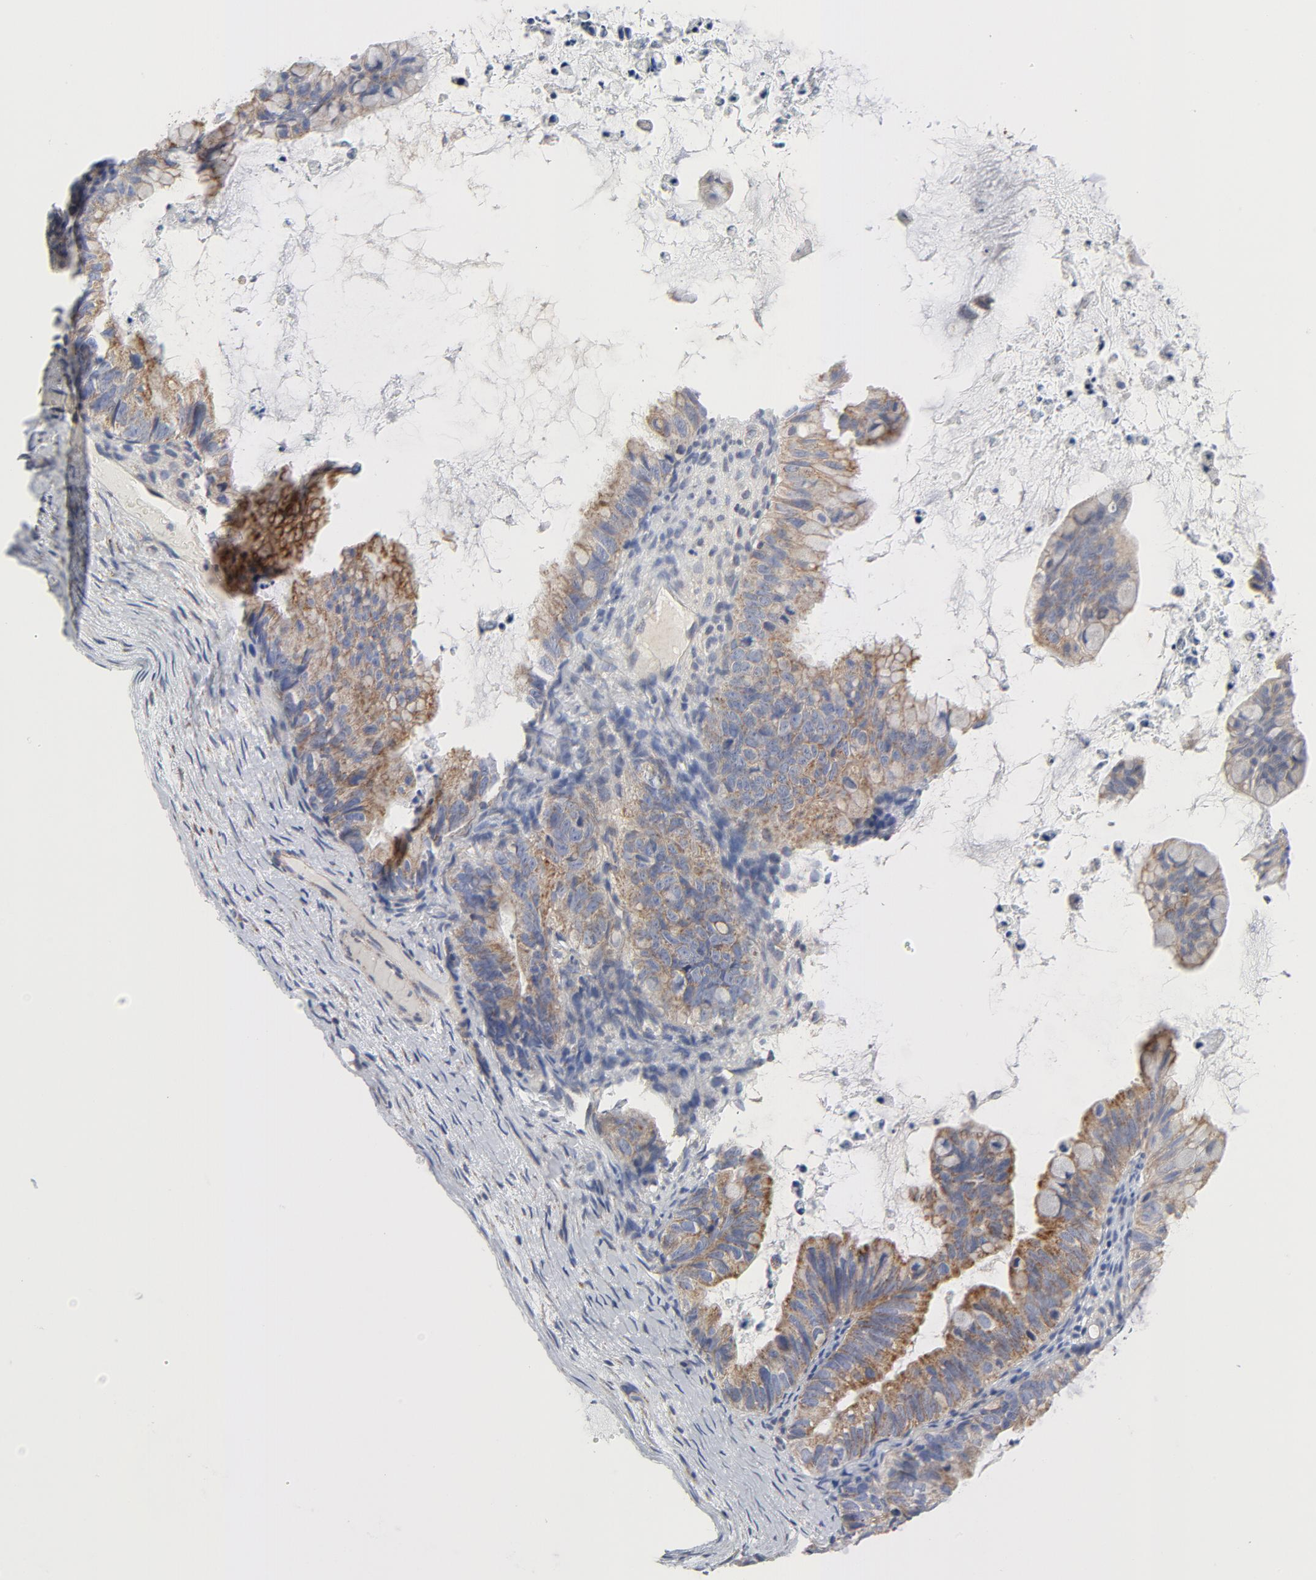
{"staining": {"intensity": "strong", "quantity": ">75%", "location": "cytoplasmic/membranous"}, "tissue": "ovarian cancer", "cell_type": "Tumor cells", "image_type": "cancer", "snomed": [{"axis": "morphology", "description": "Cystadenocarcinoma, mucinous, NOS"}, {"axis": "topography", "description": "Ovary"}], "caption": "A high amount of strong cytoplasmic/membranous positivity is present in approximately >75% of tumor cells in ovarian mucinous cystadenocarcinoma tissue.", "gene": "BAD", "patient": {"sex": "female", "age": 36}}